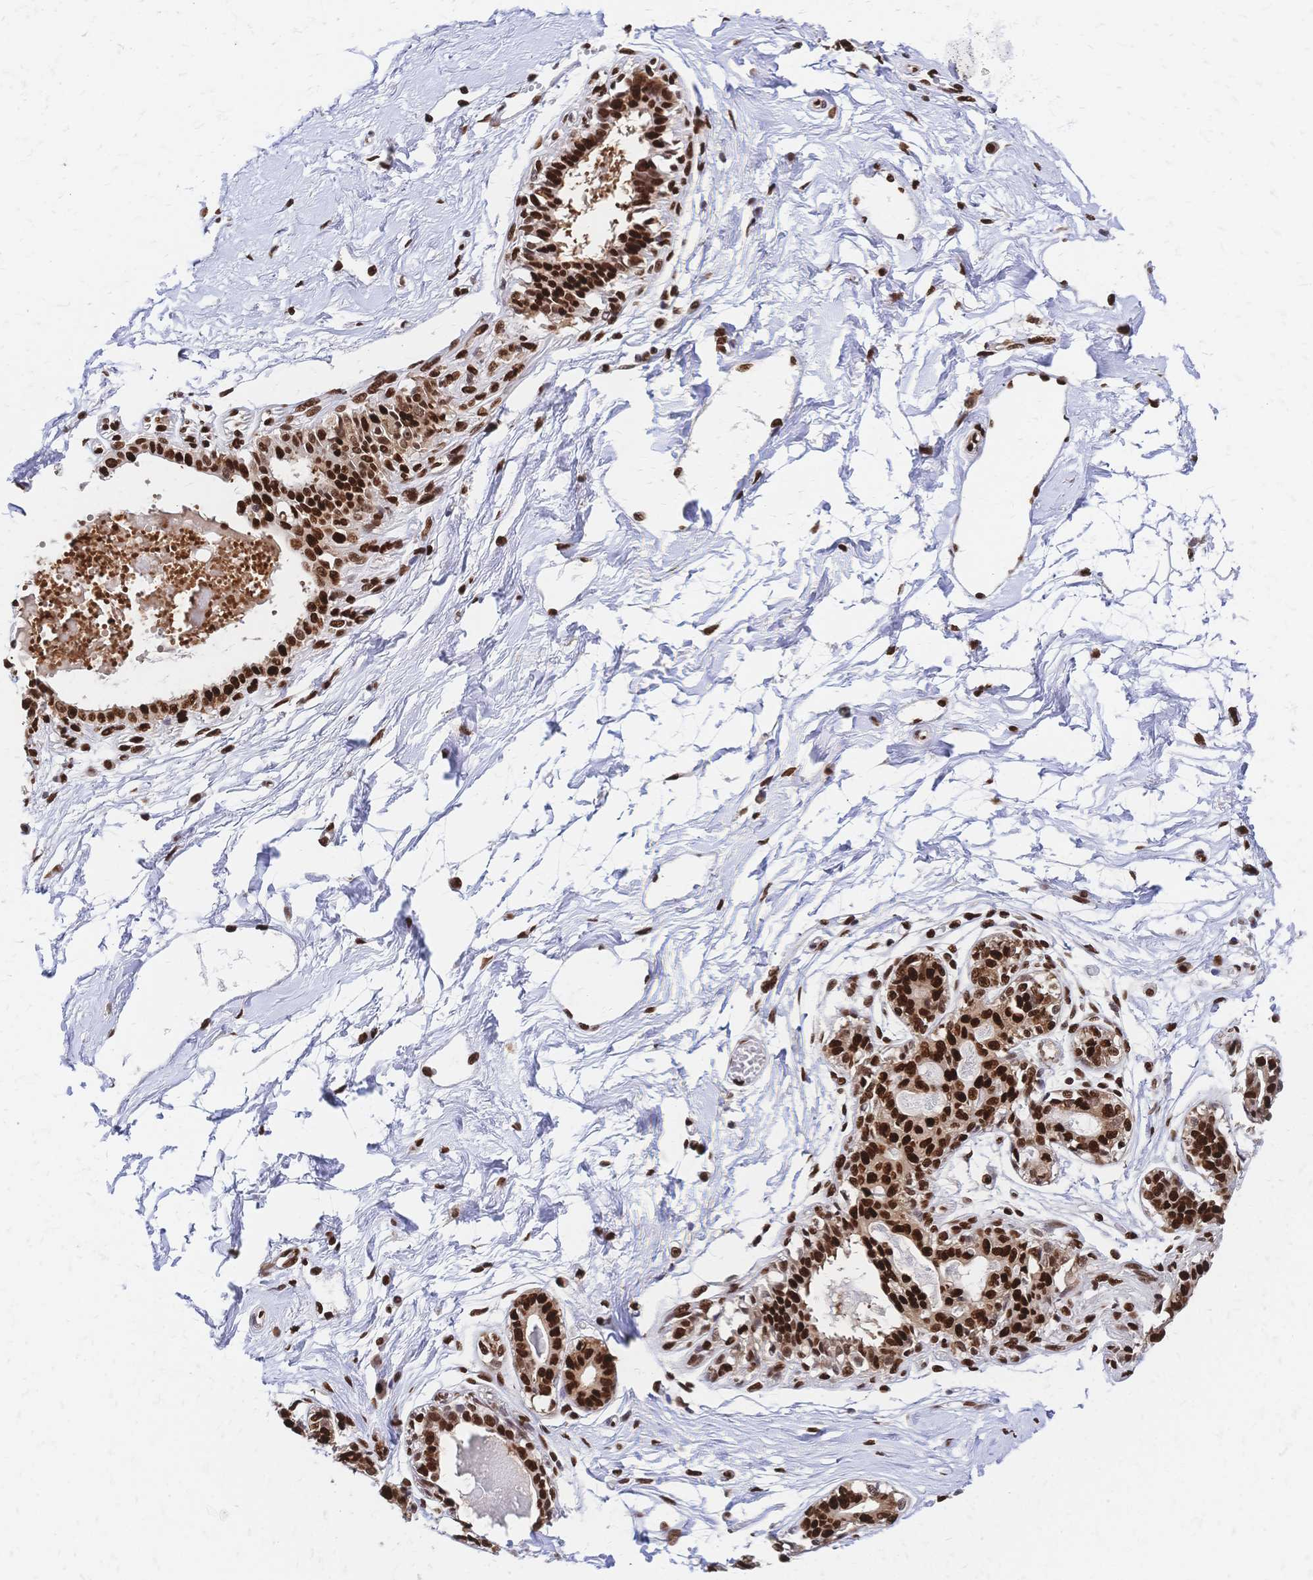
{"staining": {"intensity": "strong", "quantity": ">75%", "location": "nuclear"}, "tissue": "breast", "cell_type": "Adipocytes", "image_type": "normal", "snomed": [{"axis": "morphology", "description": "Normal tissue, NOS"}, {"axis": "topography", "description": "Breast"}], "caption": "A high amount of strong nuclear staining is seen in about >75% of adipocytes in unremarkable breast. (DAB IHC with brightfield microscopy, high magnification).", "gene": "HDGF", "patient": {"sex": "female", "age": 45}}